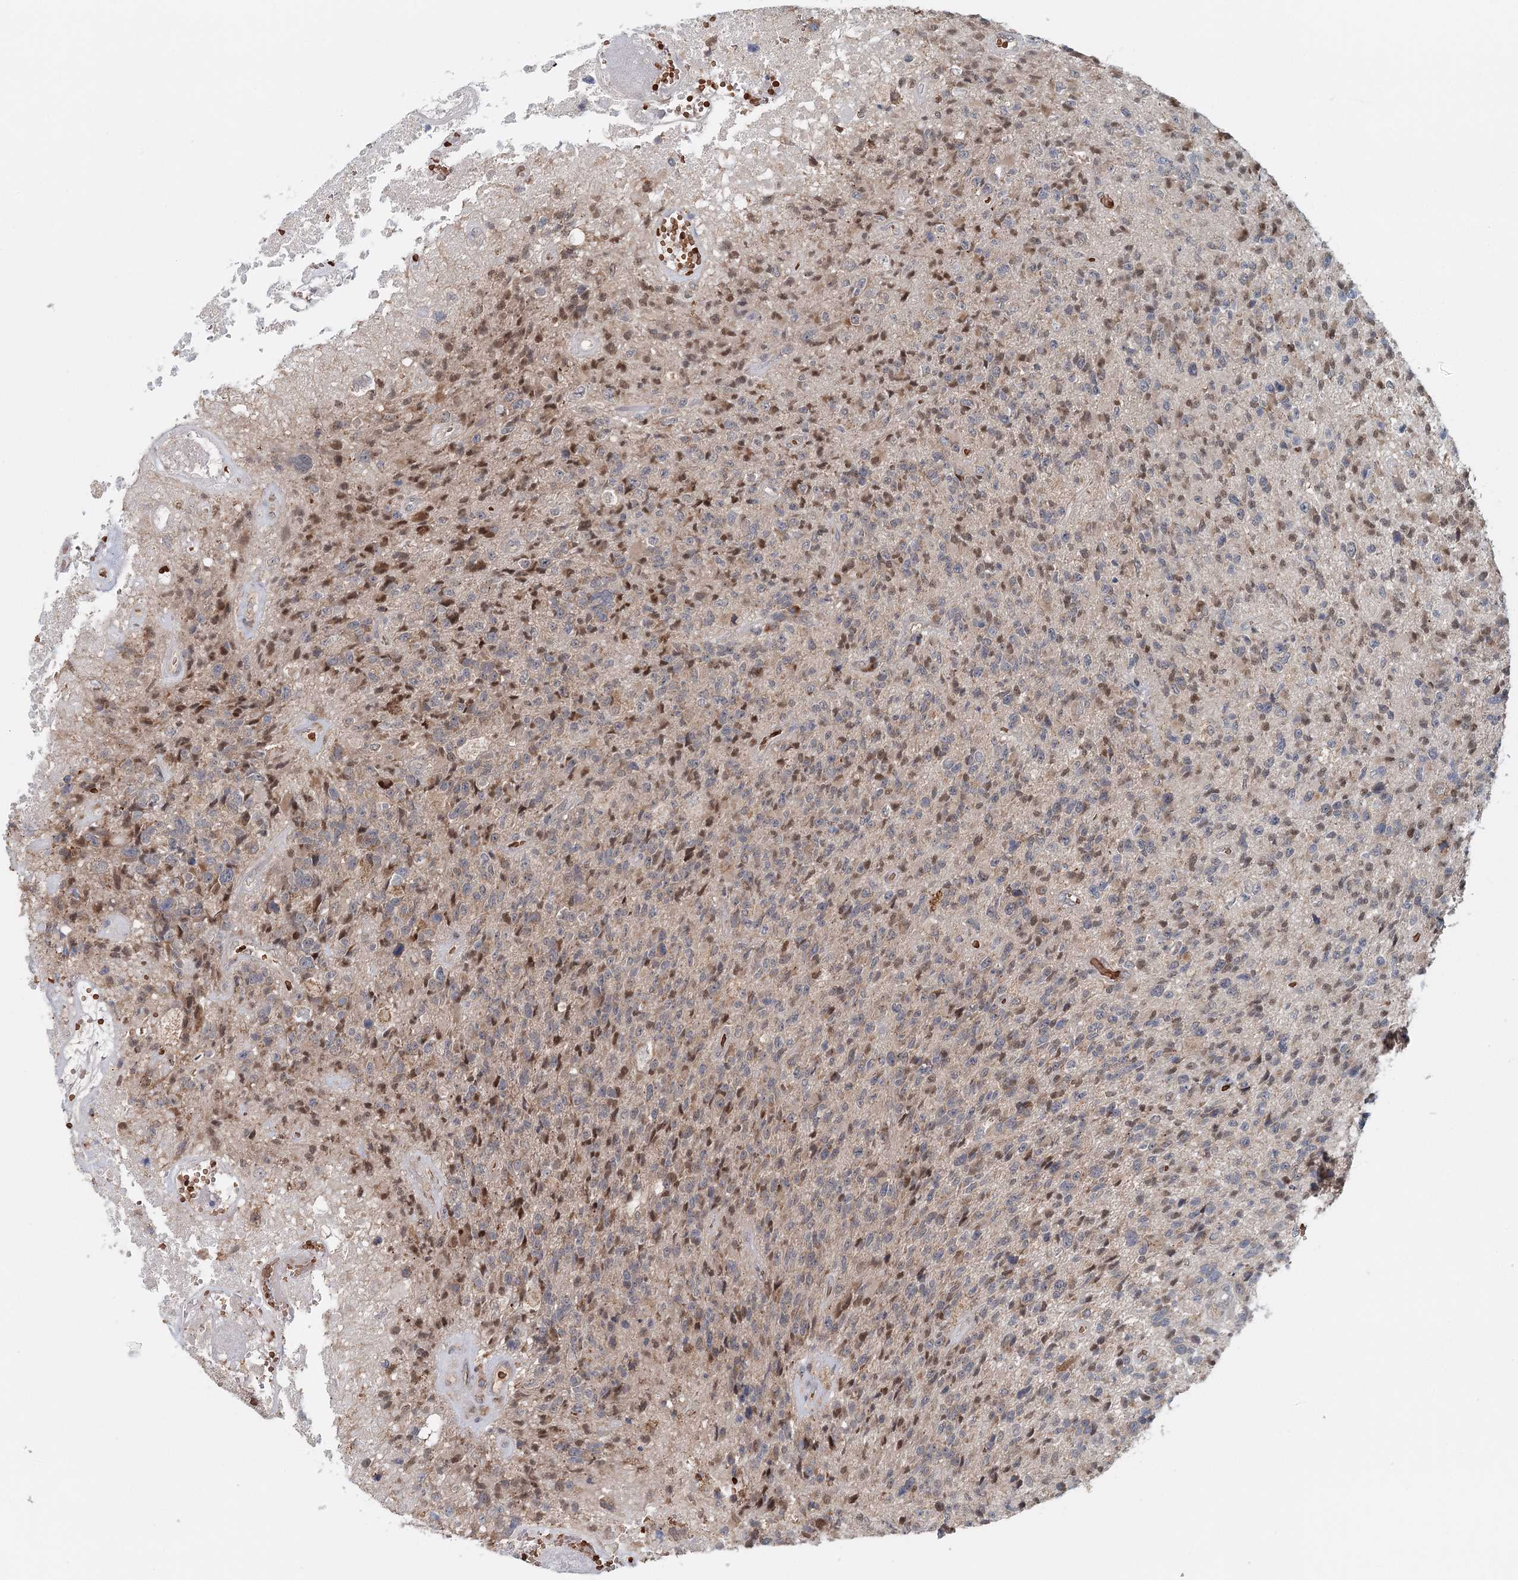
{"staining": {"intensity": "weak", "quantity": "25%-75%", "location": "cytoplasmic/membranous,nuclear"}, "tissue": "glioma", "cell_type": "Tumor cells", "image_type": "cancer", "snomed": [{"axis": "morphology", "description": "Glioma, malignant, High grade"}, {"axis": "topography", "description": "Brain"}], "caption": "A micrograph of human high-grade glioma (malignant) stained for a protein exhibits weak cytoplasmic/membranous and nuclear brown staining in tumor cells. (DAB IHC with brightfield microscopy, high magnification).", "gene": "ADK", "patient": {"sex": "male", "age": 76}}